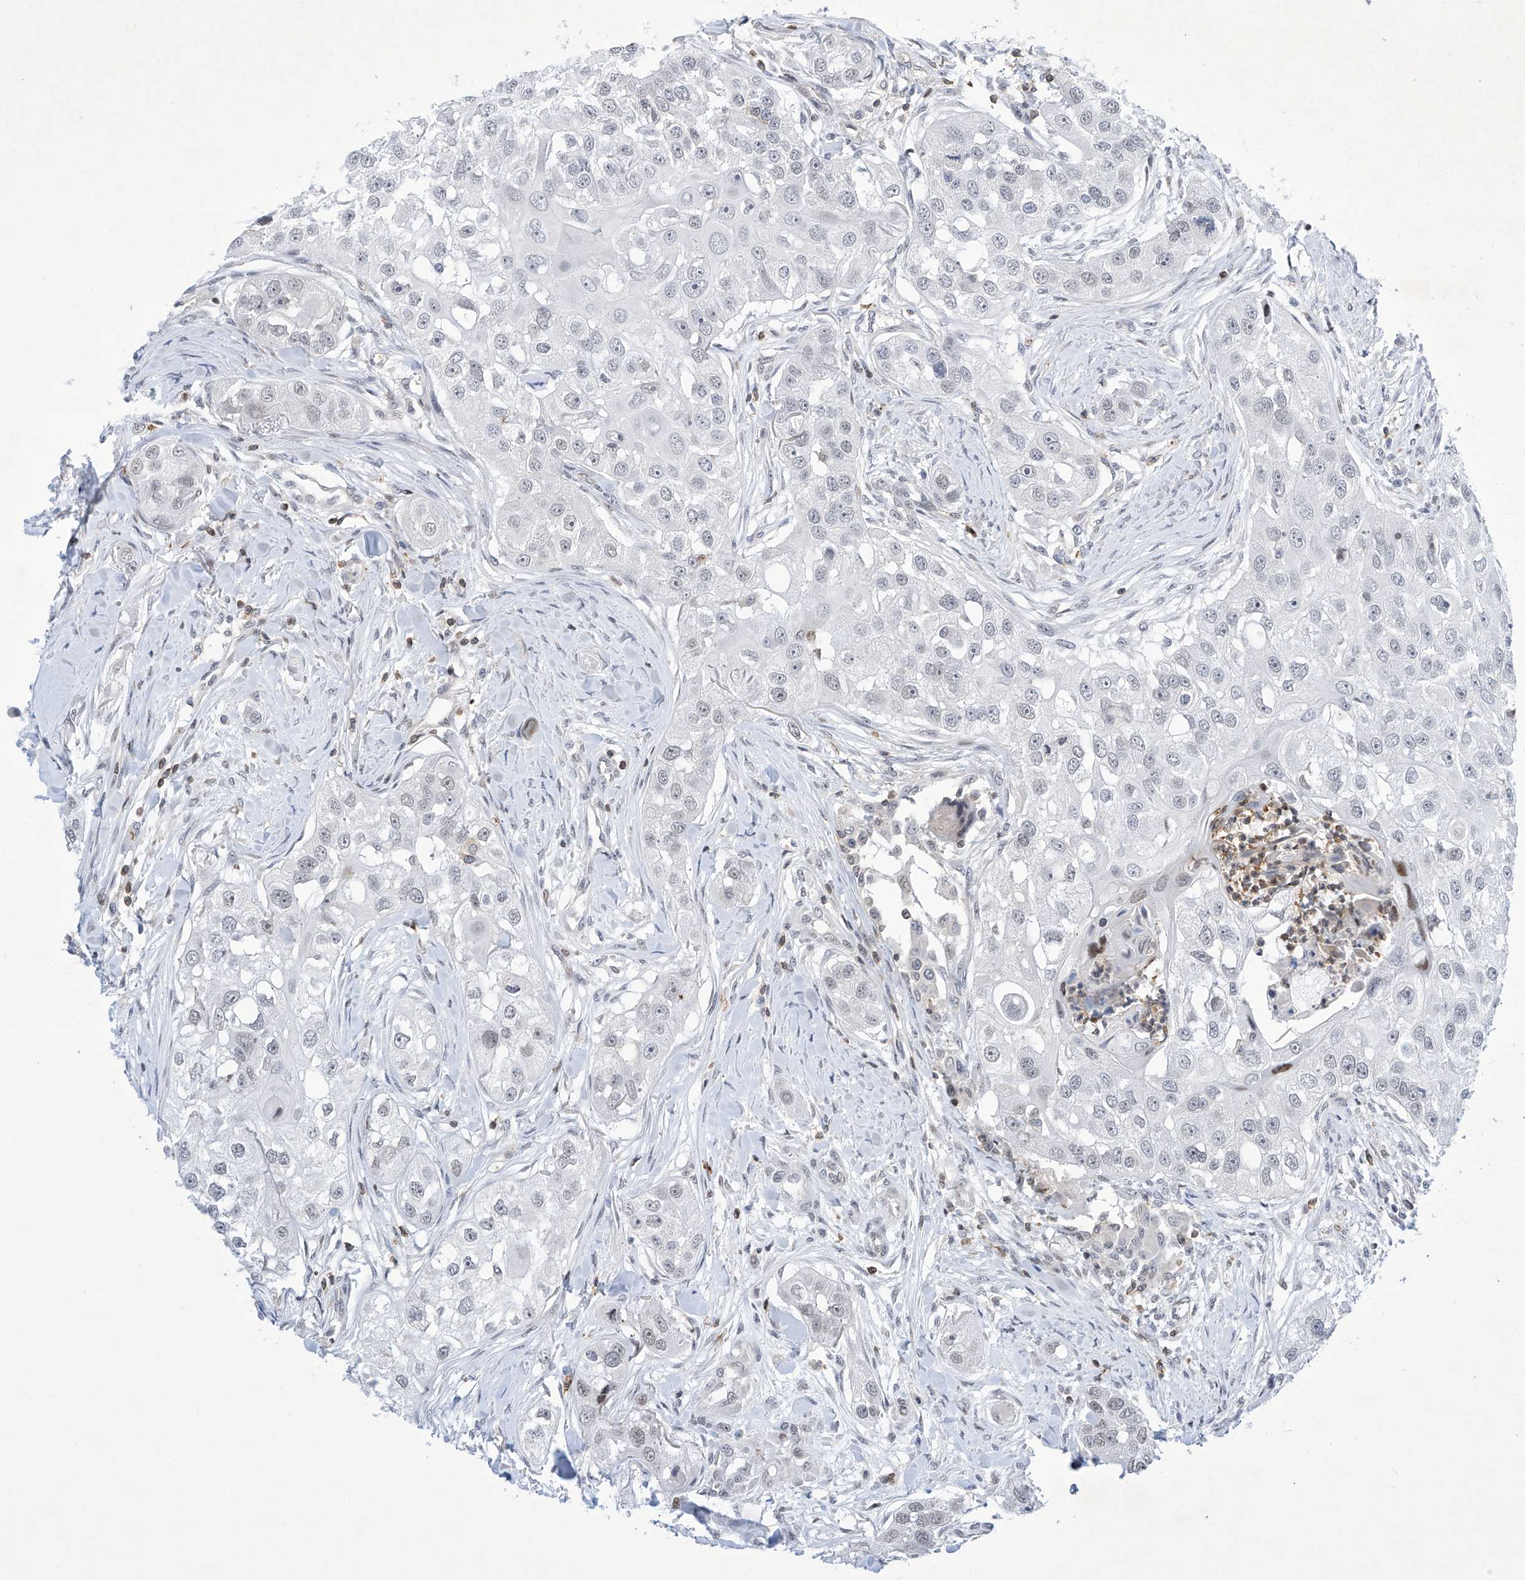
{"staining": {"intensity": "negative", "quantity": "none", "location": "none"}, "tissue": "head and neck cancer", "cell_type": "Tumor cells", "image_type": "cancer", "snomed": [{"axis": "morphology", "description": "Normal tissue, NOS"}, {"axis": "morphology", "description": "Squamous cell carcinoma, NOS"}, {"axis": "topography", "description": "Skeletal muscle"}, {"axis": "topography", "description": "Head-Neck"}], "caption": "Immunohistochemical staining of human squamous cell carcinoma (head and neck) shows no significant staining in tumor cells.", "gene": "MSL3", "patient": {"sex": "male", "age": 51}}